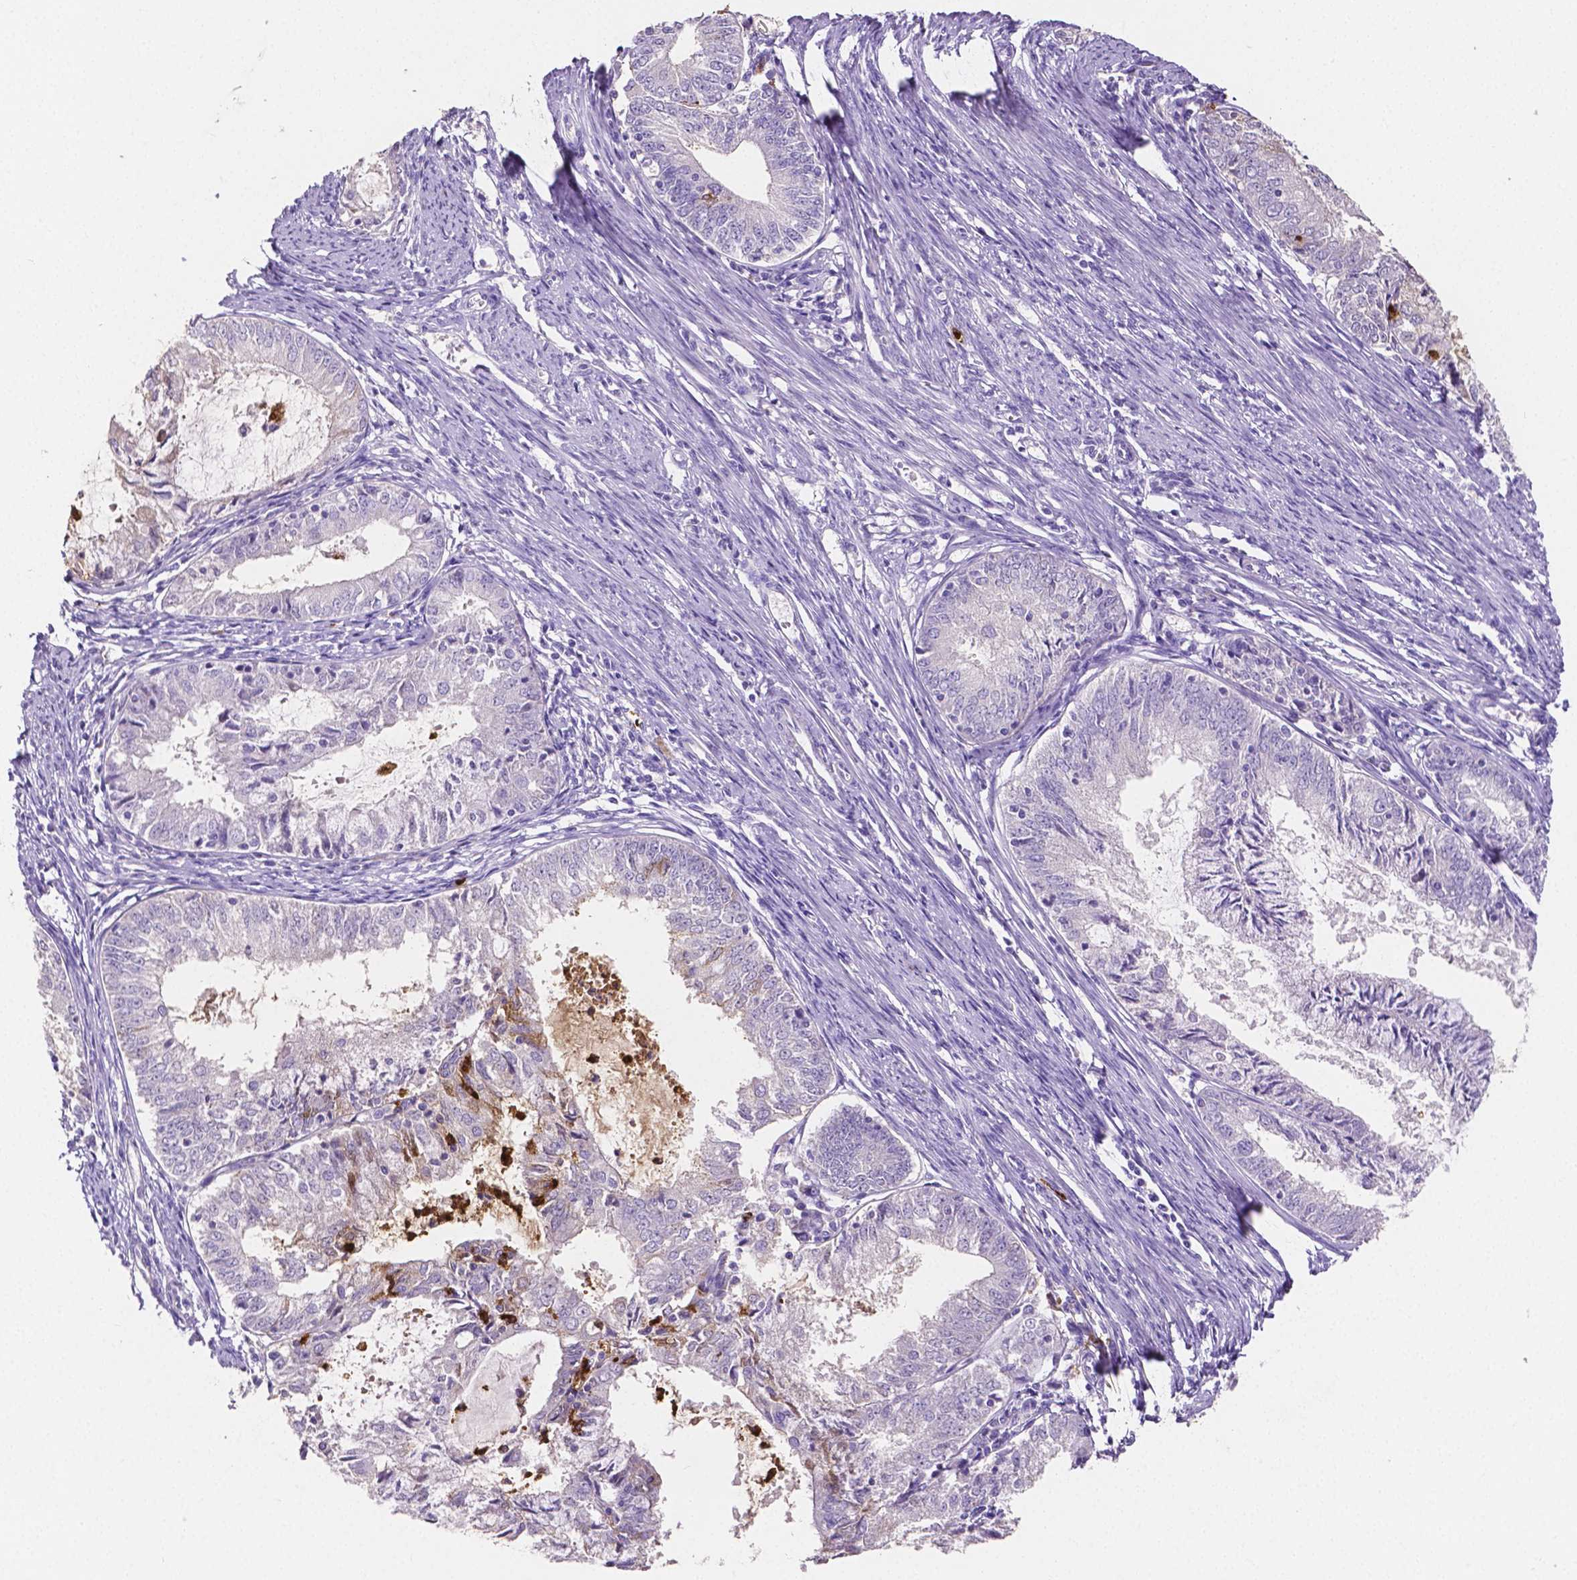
{"staining": {"intensity": "negative", "quantity": "none", "location": "none"}, "tissue": "endometrial cancer", "cell_type": "Tumor cells", "image_type": "cancer", "snomed": [{"axis": "morphology", "description": "Adenocarcinoma, NOS"}, {"axis": "topography", "description": "Endometrium"}], "caption": "High magnification brightfield microscopy of endometrial cancer (adenocarcinoma) stained with DAB (brown) and counterstained with hematoxylin (blue): tumor cells show no significant positivity.", "gene": "MMP9", "patient": {"sex": "female", "age": 57}}